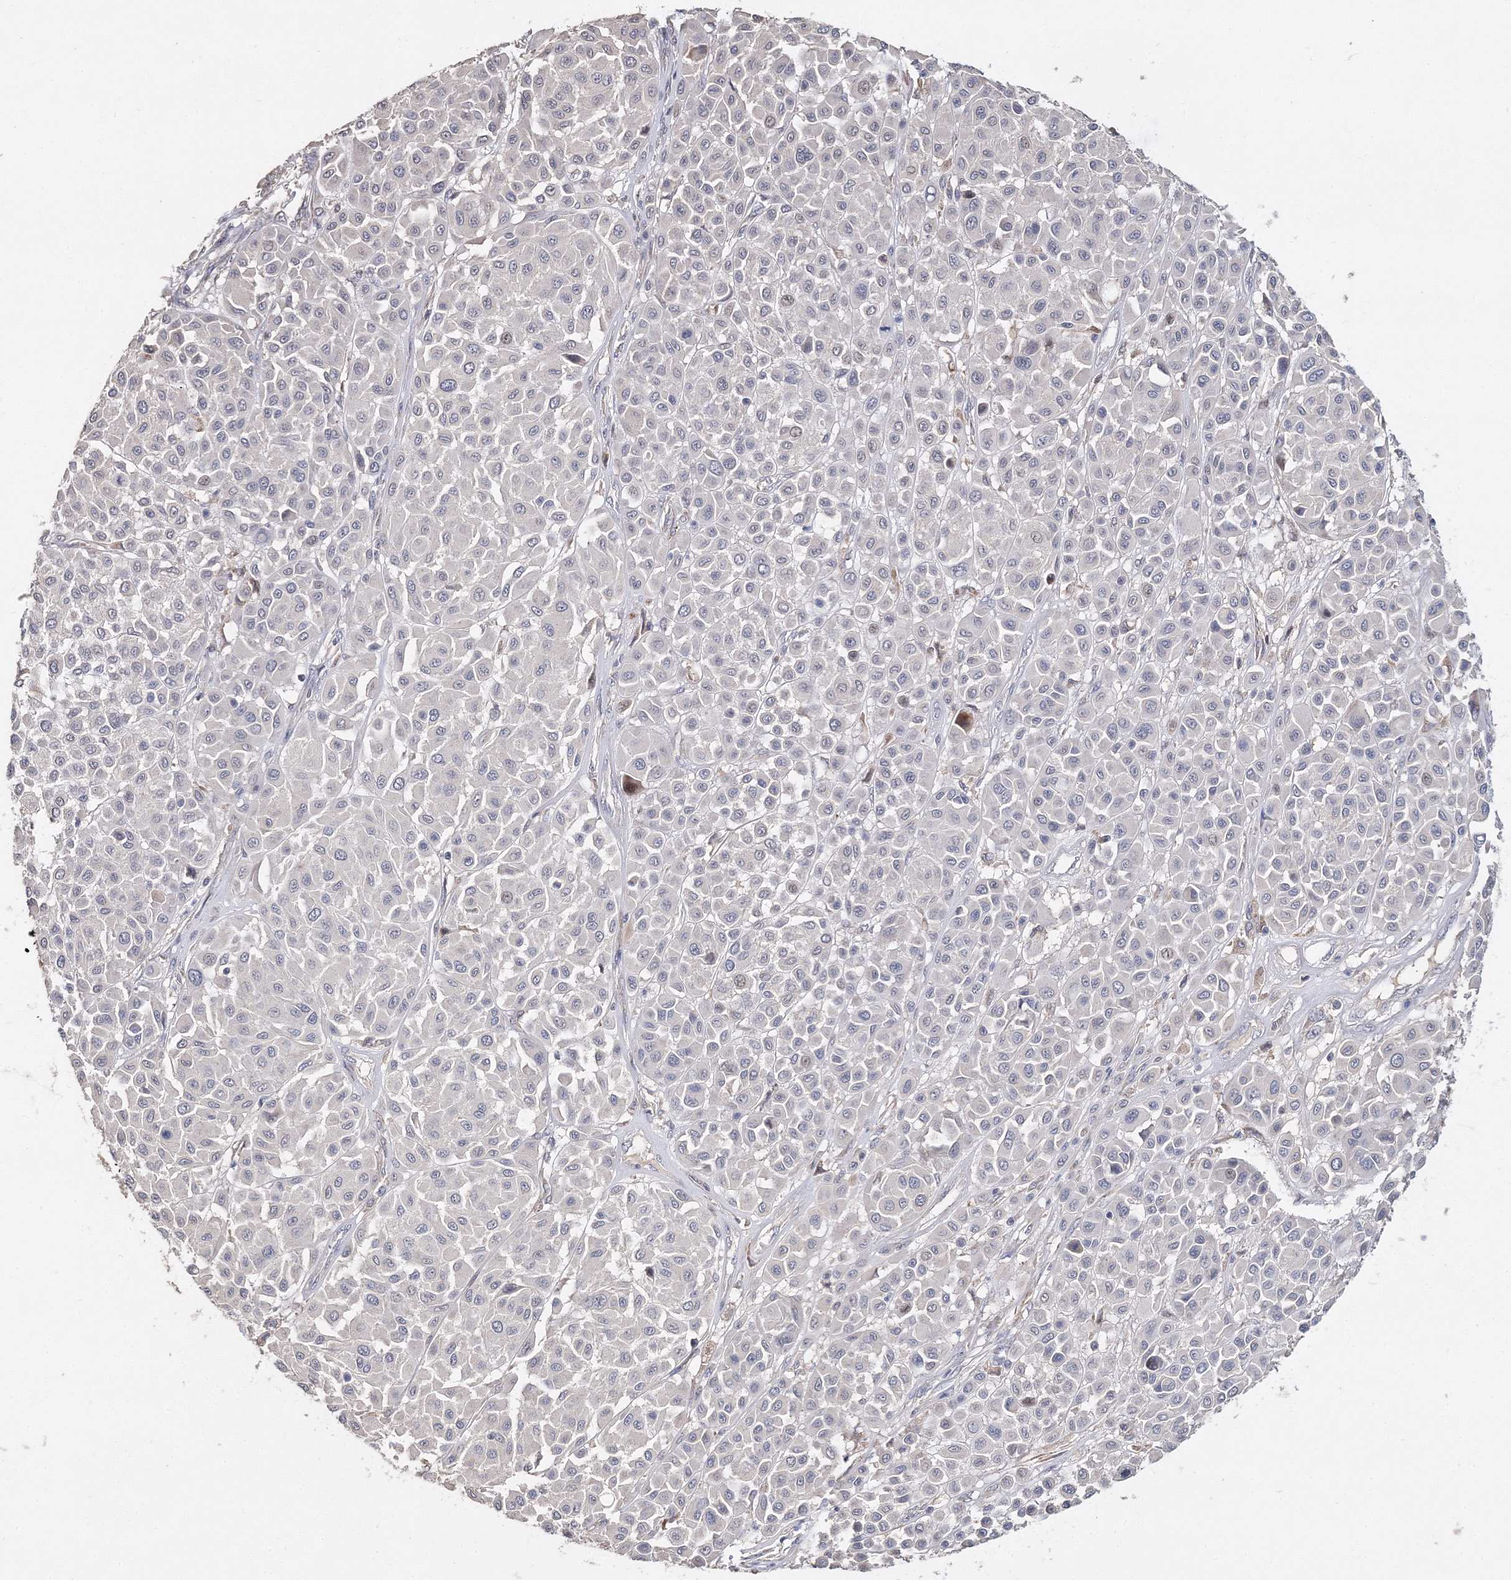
{"staining": {"intensity": "negative", "quantity": "none", "location": "none"}, "tissue": "melanoma", "cell_type": "Tumor cells", "image_type": "cancer", "snomed": [{"axis": "morphology", "description": "Malignant melanoma, Metastatic site"}, {"axis": "topography", "description": "Soft tissue"}], "caption": "DAB (3,3'-diaminobenzidine) immunohistochemical staining of melanoma displays no significant positivity in tumor cells. Nuclei are stained in blue.", "gene": "GJB5", "patient": {"sex": "male", "age": 41}}